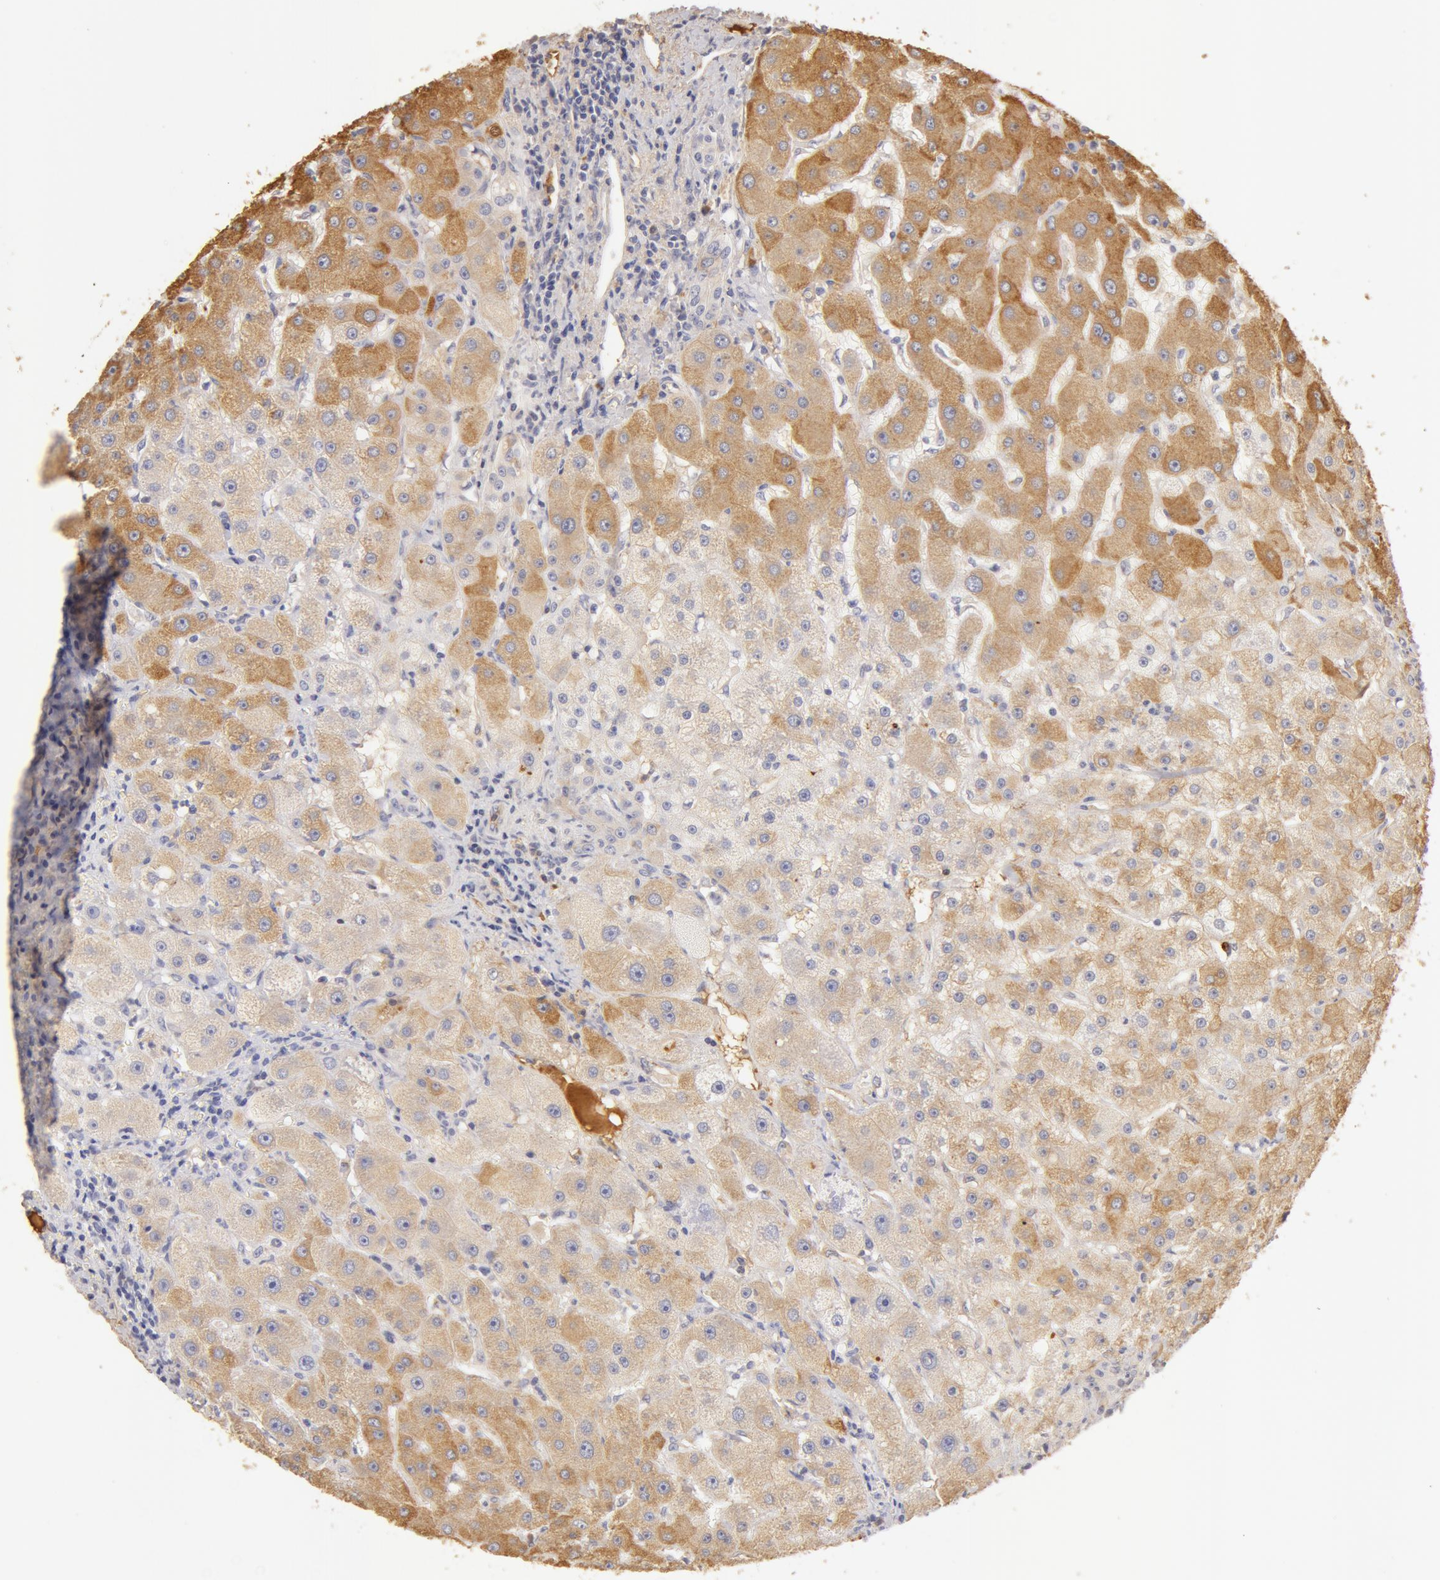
{"staining": {"intensity": "weak", "quantity": ">75%", "location": "cytoplasmic/membranous"}, "tissue": "liver", "cell_type": "Cholangiocytes", "image_type": "normal", "snomed": [{"axis": "morphology", "description": "Normal tissue, NOS"}, {"axis": "topography", "description": "Liver"}], "caption": "High-power microscopy captured an immunohistochemistry (IHC) photomicrograph of benign liver, revealing weak cytoplasmic/membranous staining in approximately >75% of cholangiocytes. Using DAB (3,3'-diaminobenzidine) (brown) and hematoxylin (blue) stains, captured at high magnification using brightfield microscopy.", "gene": "TF", "patient": {"sex": "female", "age": 79}}